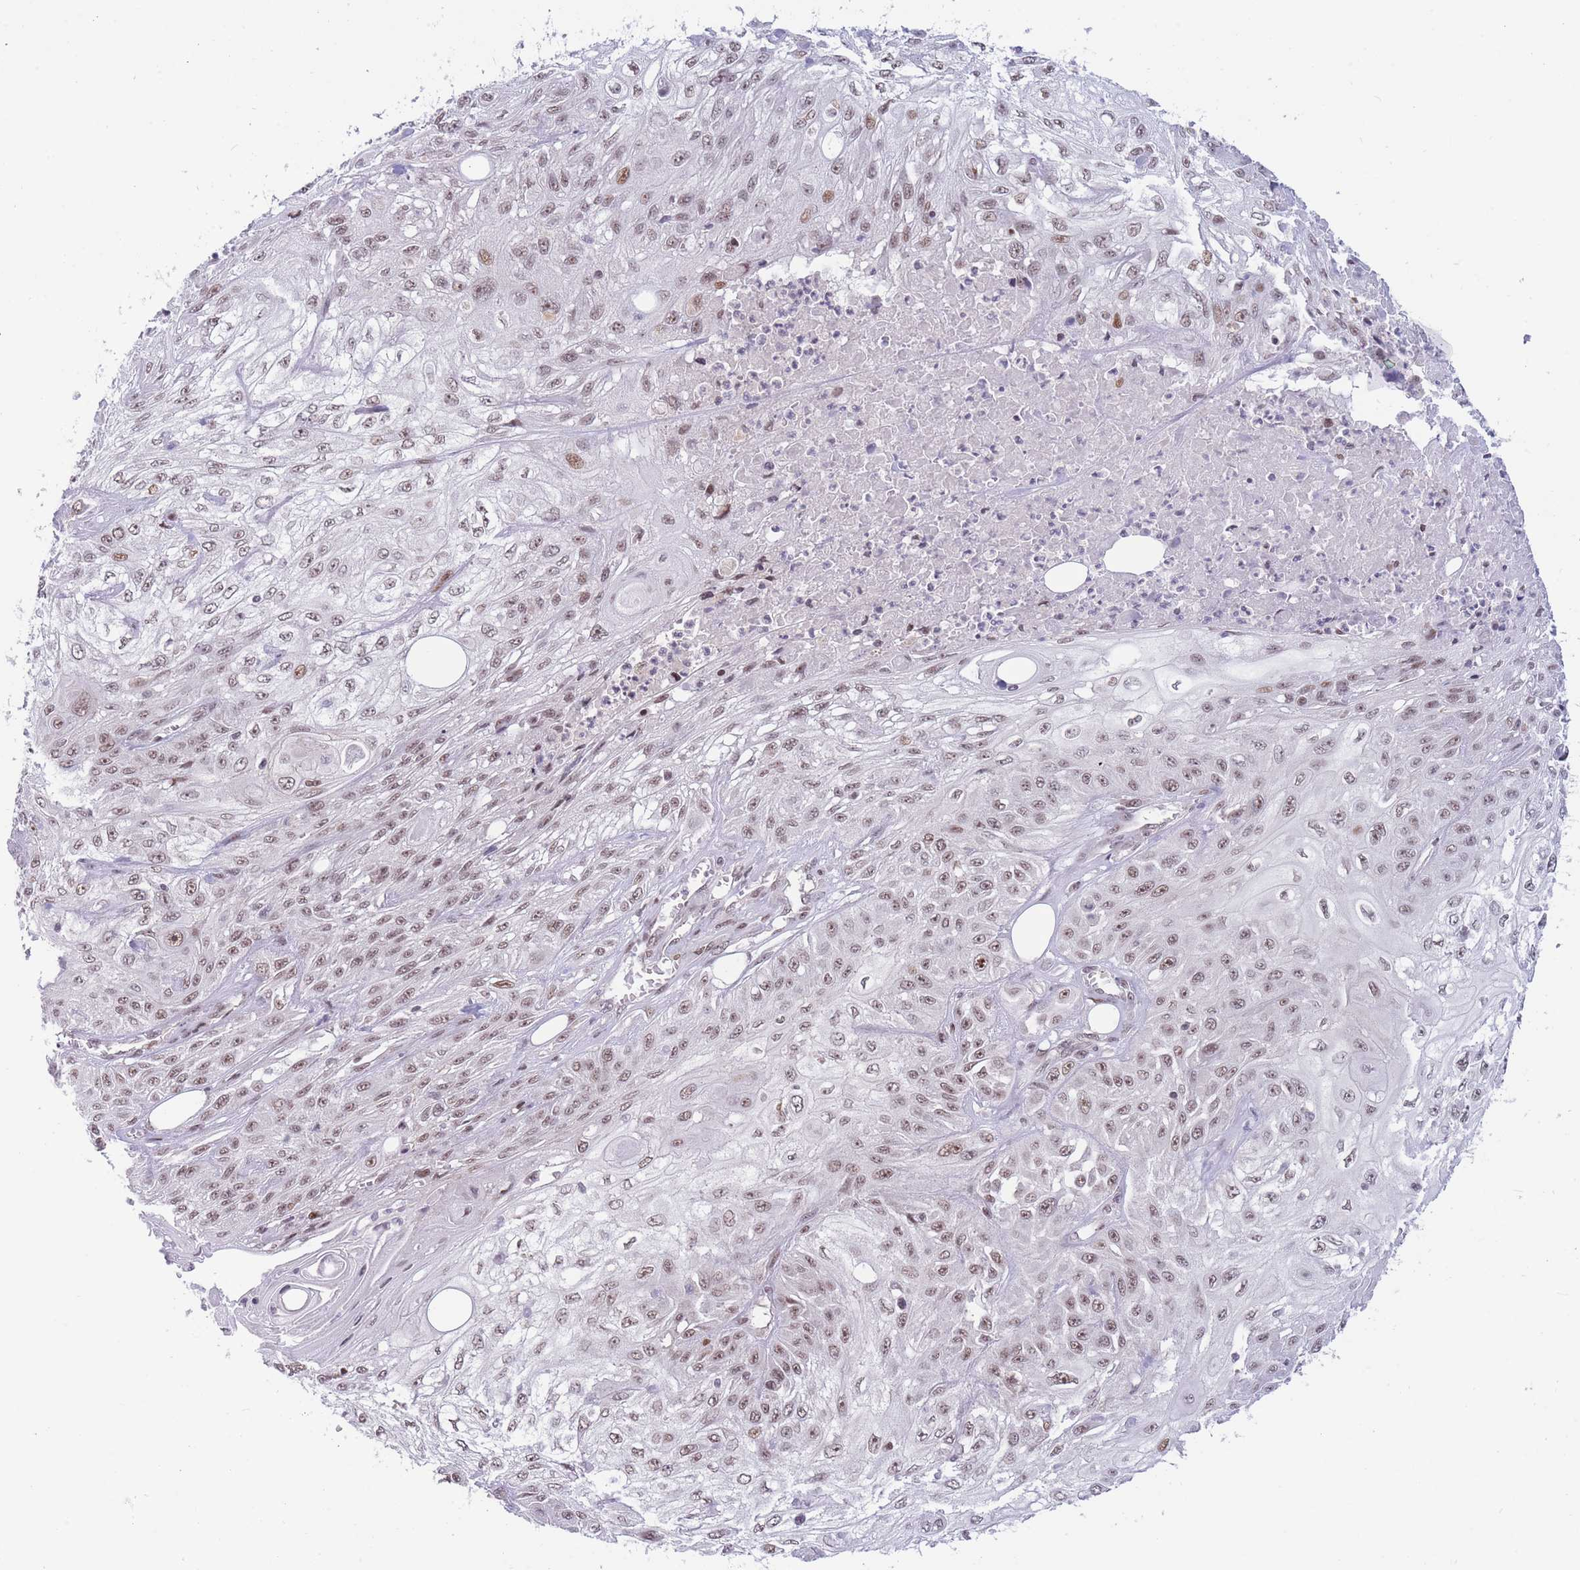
{"staining": {"intensity": "moderate", "quantity": "25%-75%", "location": "nuclear"}, "tissue": "skin cancer", "cell_type": "Tumor cells", "image_type": "cancer", "snomed": [{"axis": "morphology", "description": "Squamous cell carcinoma, NOS"}, {"axis": "morphology", "description": "Squamous cell carcinoma, metastatic, NOS"}, {"axis": "topography", "description": "Skin"}, {"axis": "topography", "description": "Lymph node"}], "caption": "Skin cancer (metastatic squamous cell carcinoma) stained with immunohistochemistry (IHC) shows moderate nuclear staining in approximately 25%-75% of tumor cells.", "gene": "TARBP2", "patient": {"sex": "male", "age": 75}}